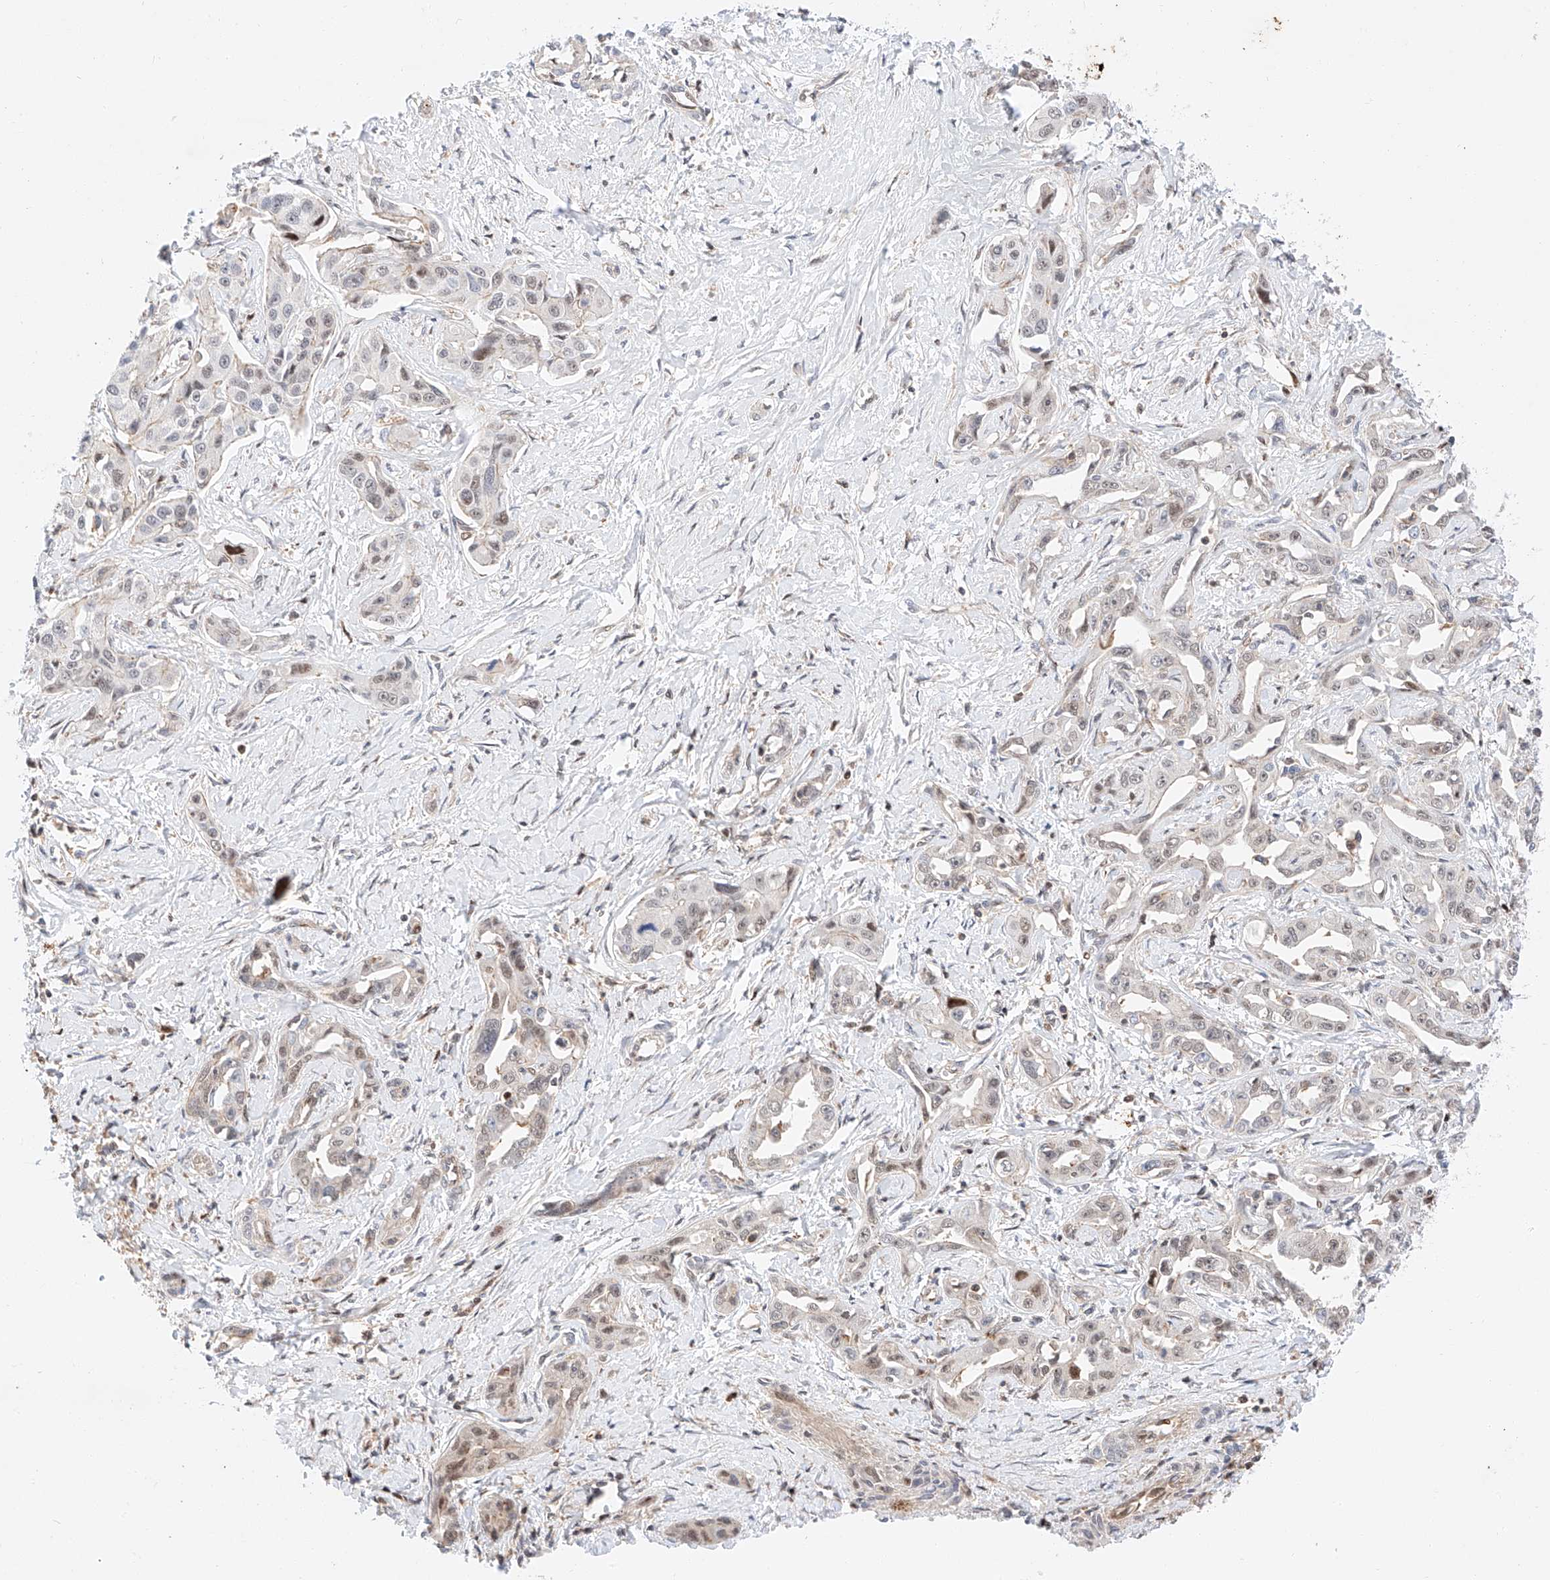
{"staining": {"intensity": "weak", "quantity": "<25%", "location": "nuclear"}, "tissue": "liver cancer", "cell_type": "Tumor cells", "image_type": "cancer", "snomed": [{"axis": "morphology", "description": "Cholangiocarcinoma"}, {"axis": "topography", "description": "Liver"}], "caption": "DAB (3,3'-diaminobenzidine) immunohistochemical staining of human liver cancer (cholangiocarcinoma) demonstrates no significant staining in tumor cells. (DAB immunohistochemistry (IHC) with hematoxylin counter stain).", "gene": "HDAC9", "patient": {"sex": "male", "age": 59}}